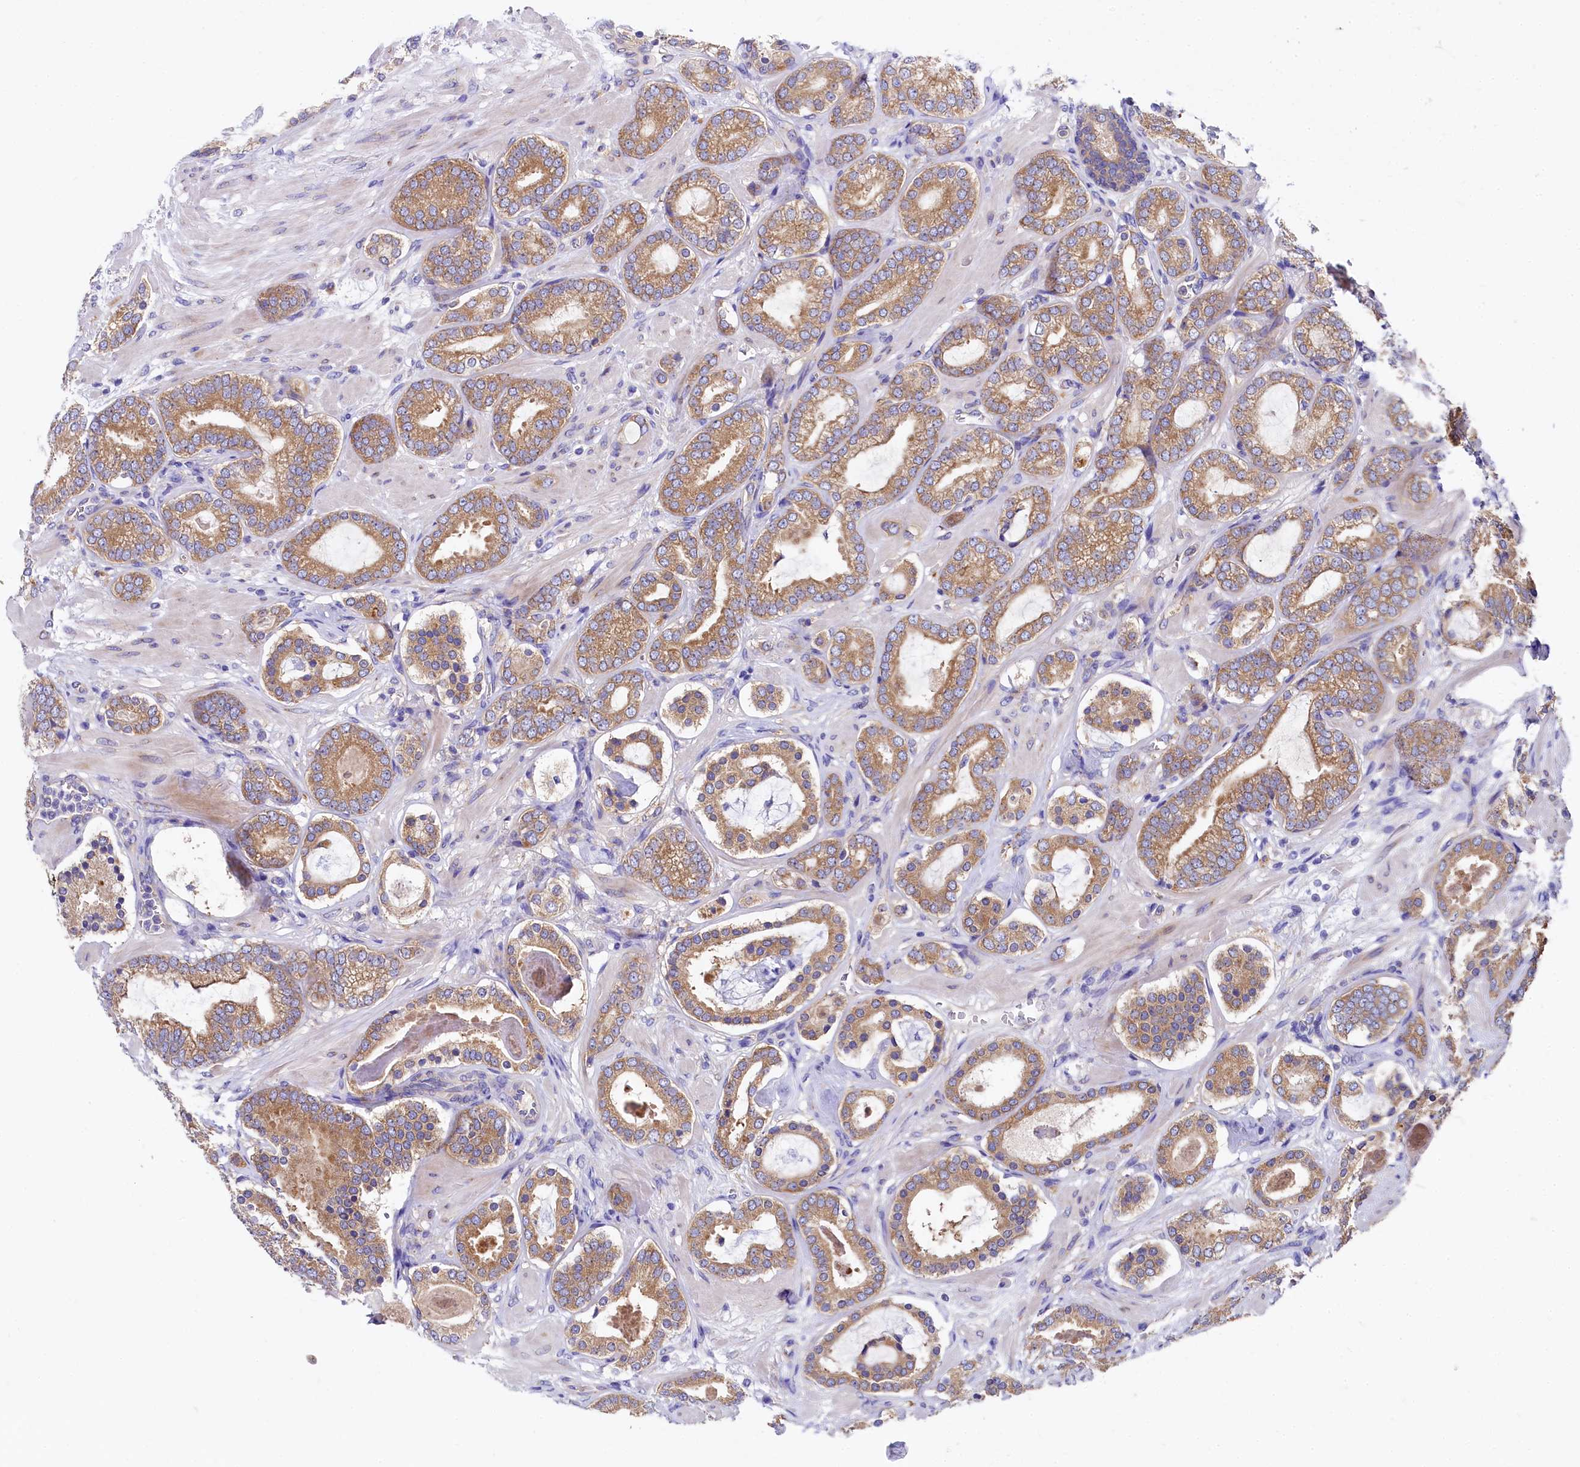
{"staining": {"intensity": "moderate", "quantity": ">75%", "location": "cytoplasmic/membranous"}, "tissue": "prostate cancer", "cell_type": "Tumor cells", "image_type": "cancer", "snomed": [{"axis": "morphology", "description": "Adenocarcinoma, High grade"}, {"axis": "topography", "description": "Prostate"}], "caption": "Immunohistochemical staining of human high-grade adenocarcinoma (prostate) displays moderate cytoplasmic/membranous protein expression in about >75% of tumor cells.", "gene": "QARS1", "patient": {"sex": "male", "age": 60}}